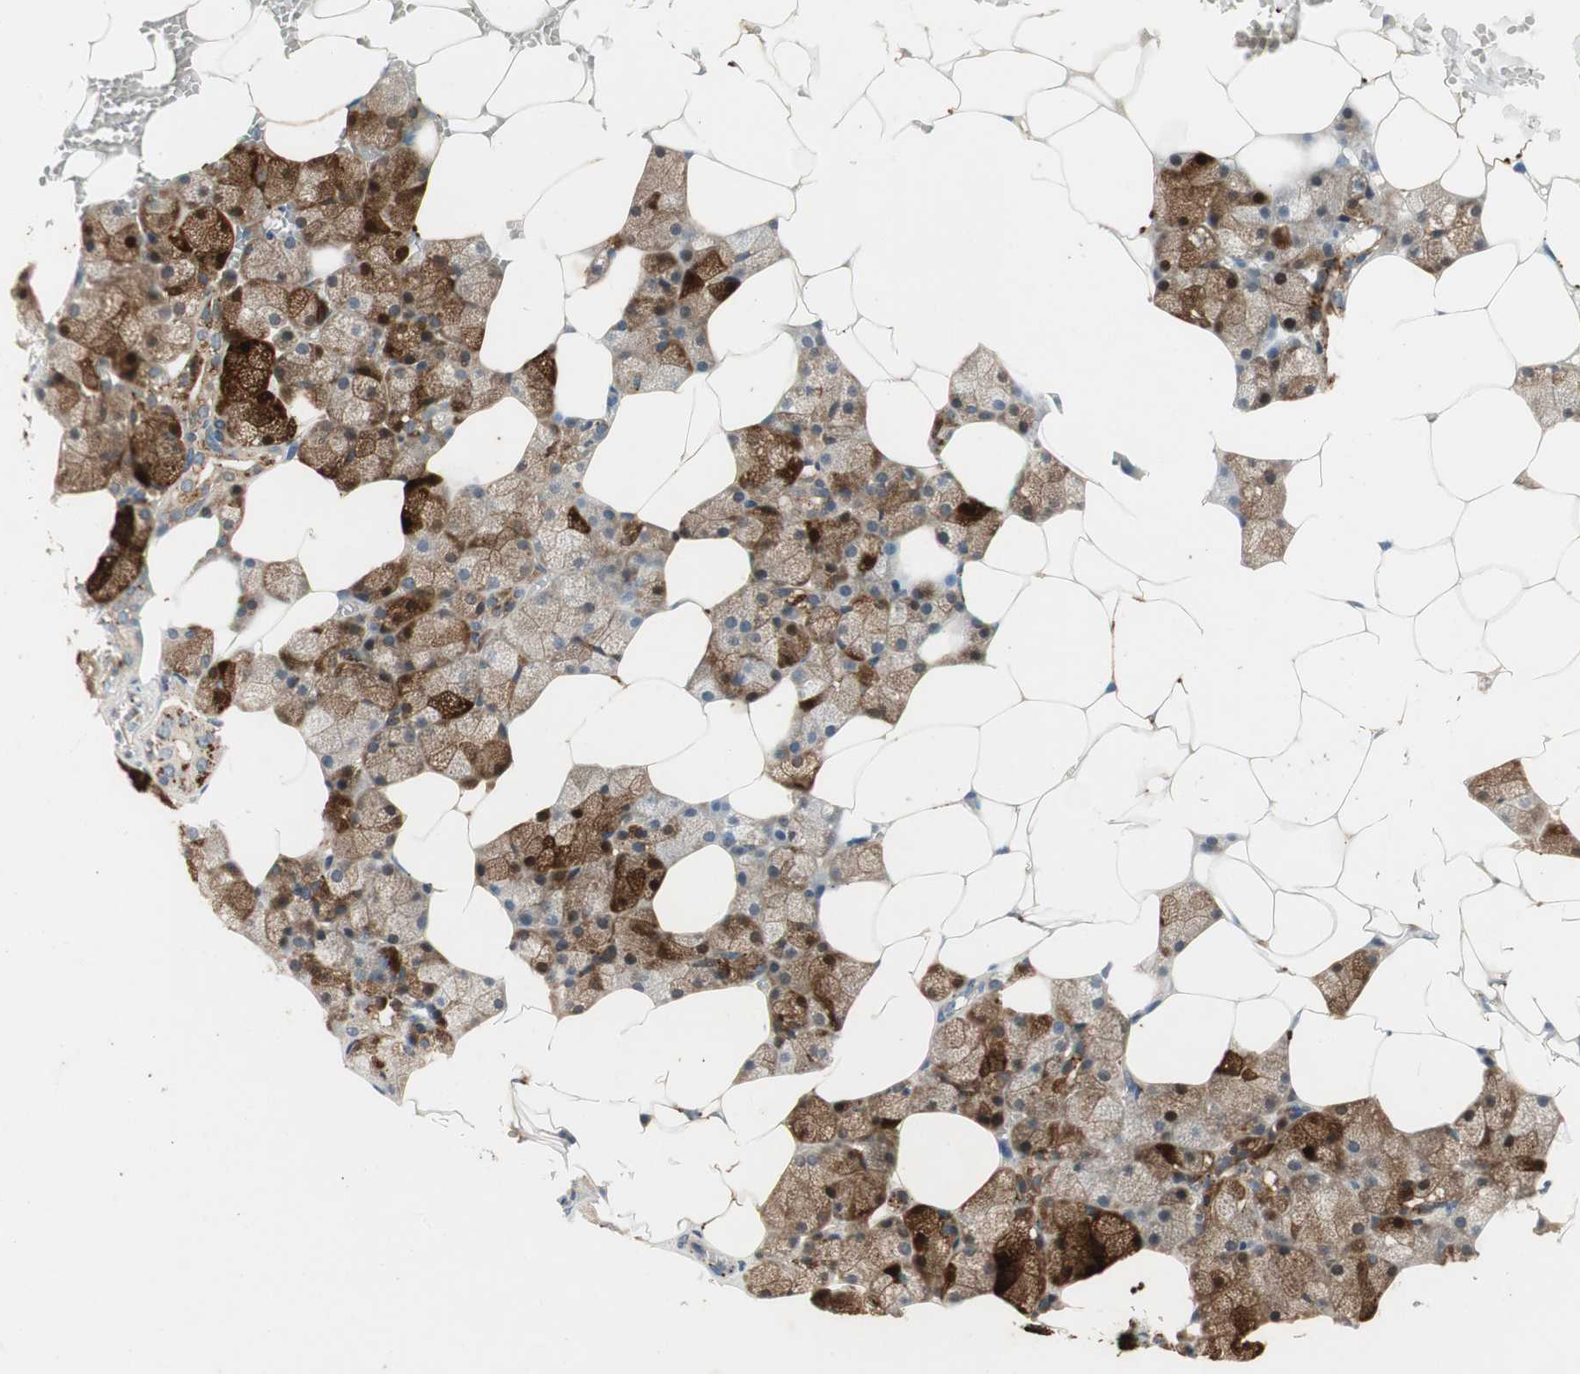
{"staining": {"intensity": "strong", "quantity": ">75%", "location": "cytoplasmic/membranous"}, "tissue": "salivary gland", "cell_type": "Glandular cells", "image_type": "normal", "snomed": [{"axis": "morphology", "description": "Normal tissue, NOS"}, {"axis": "topography", "description": "Salivary gland"}], "caption": "This histopathology image demonstrates immunohistochemistry (IHC) staining of benign salivary gland, with high strong cytoplasmic/membranous expression in about >75% of glandular cells.", "gene": "CCM2L", "patient": {"sex": "male", "age": 62}}